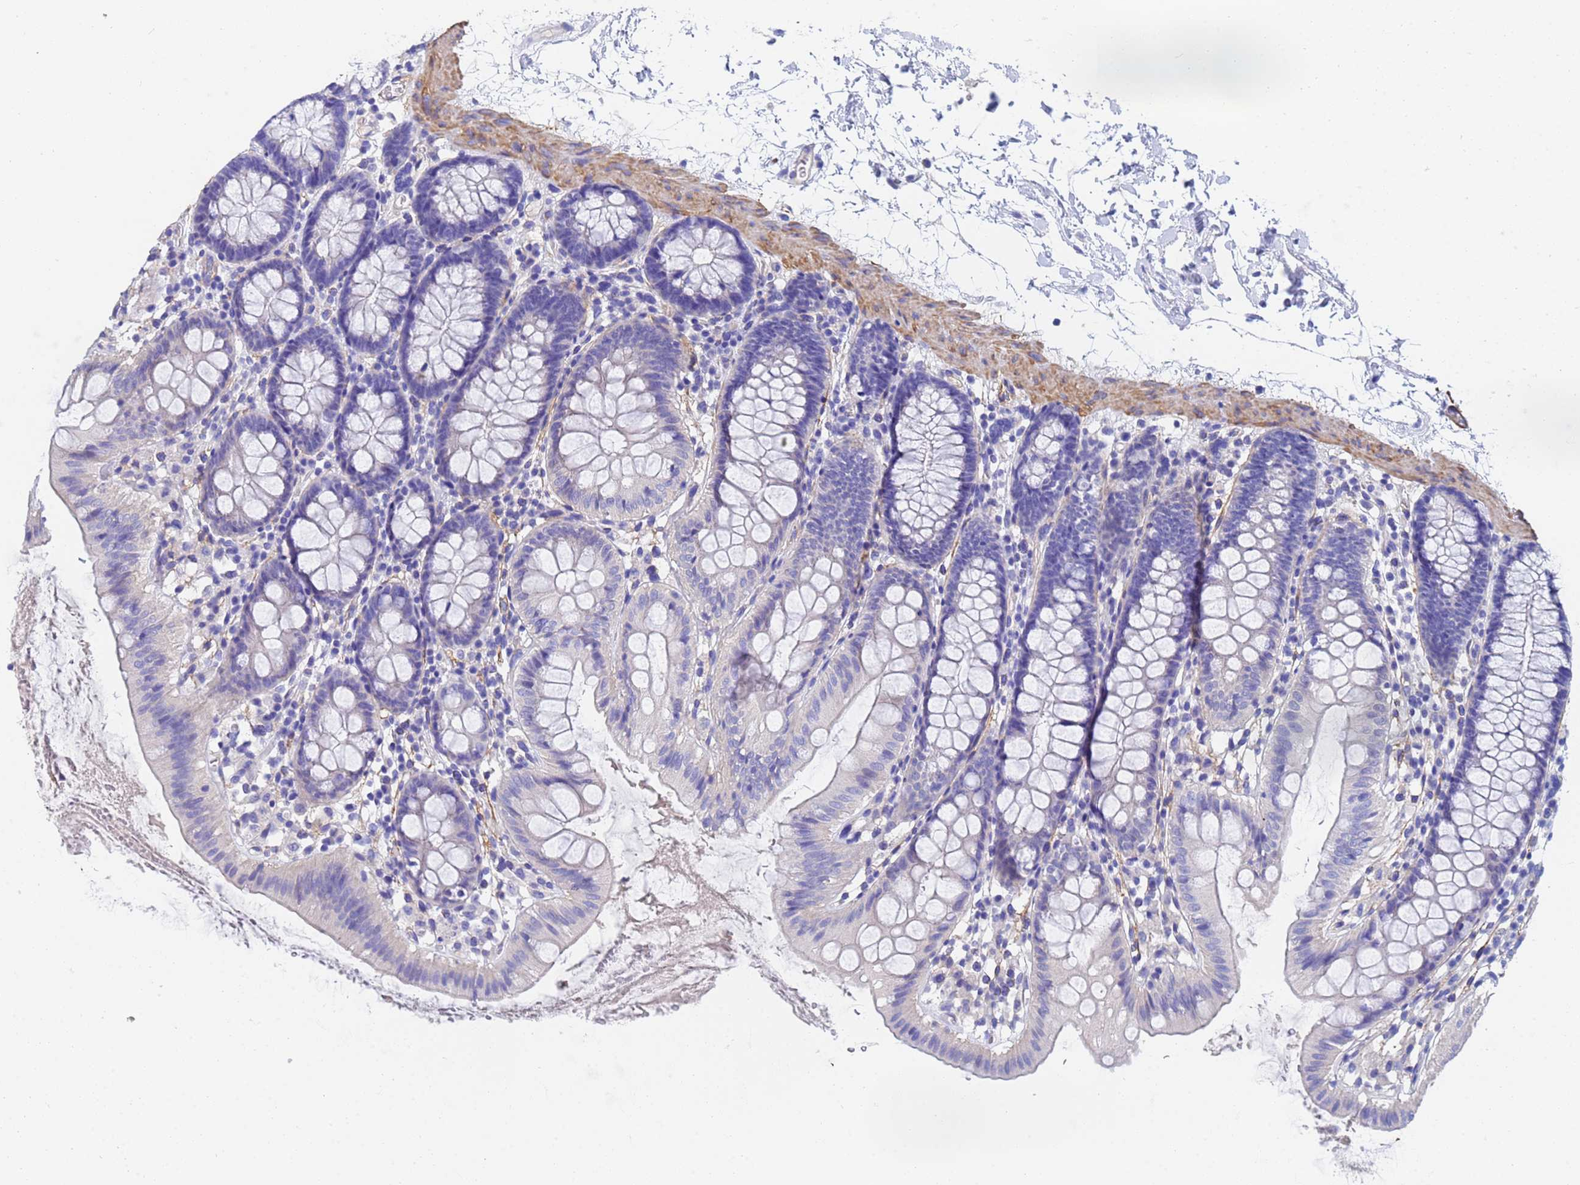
{"staining": {"intensity": "moderate", "quantity": ">75%", "location": "cytoplasmic/membranous"}, "tissue": "colon", "cell_type": "Endothelial cells", "image_type": "normal", "snomed": [{"axis": "morphology", "description": "Normal tissue, NOS"}, {"axis": "topography", "description": "Colon"}], "caption": "Endothelial cells reveal medium levels of moderate cytoplasmic/membranous expression in approximately >75% of cells in normal human colon. (brown staining indicates protein expression, while blue staining denotes nuclei).", "gene": "CST1", "patient": {"sex": "male", "age": 75}}